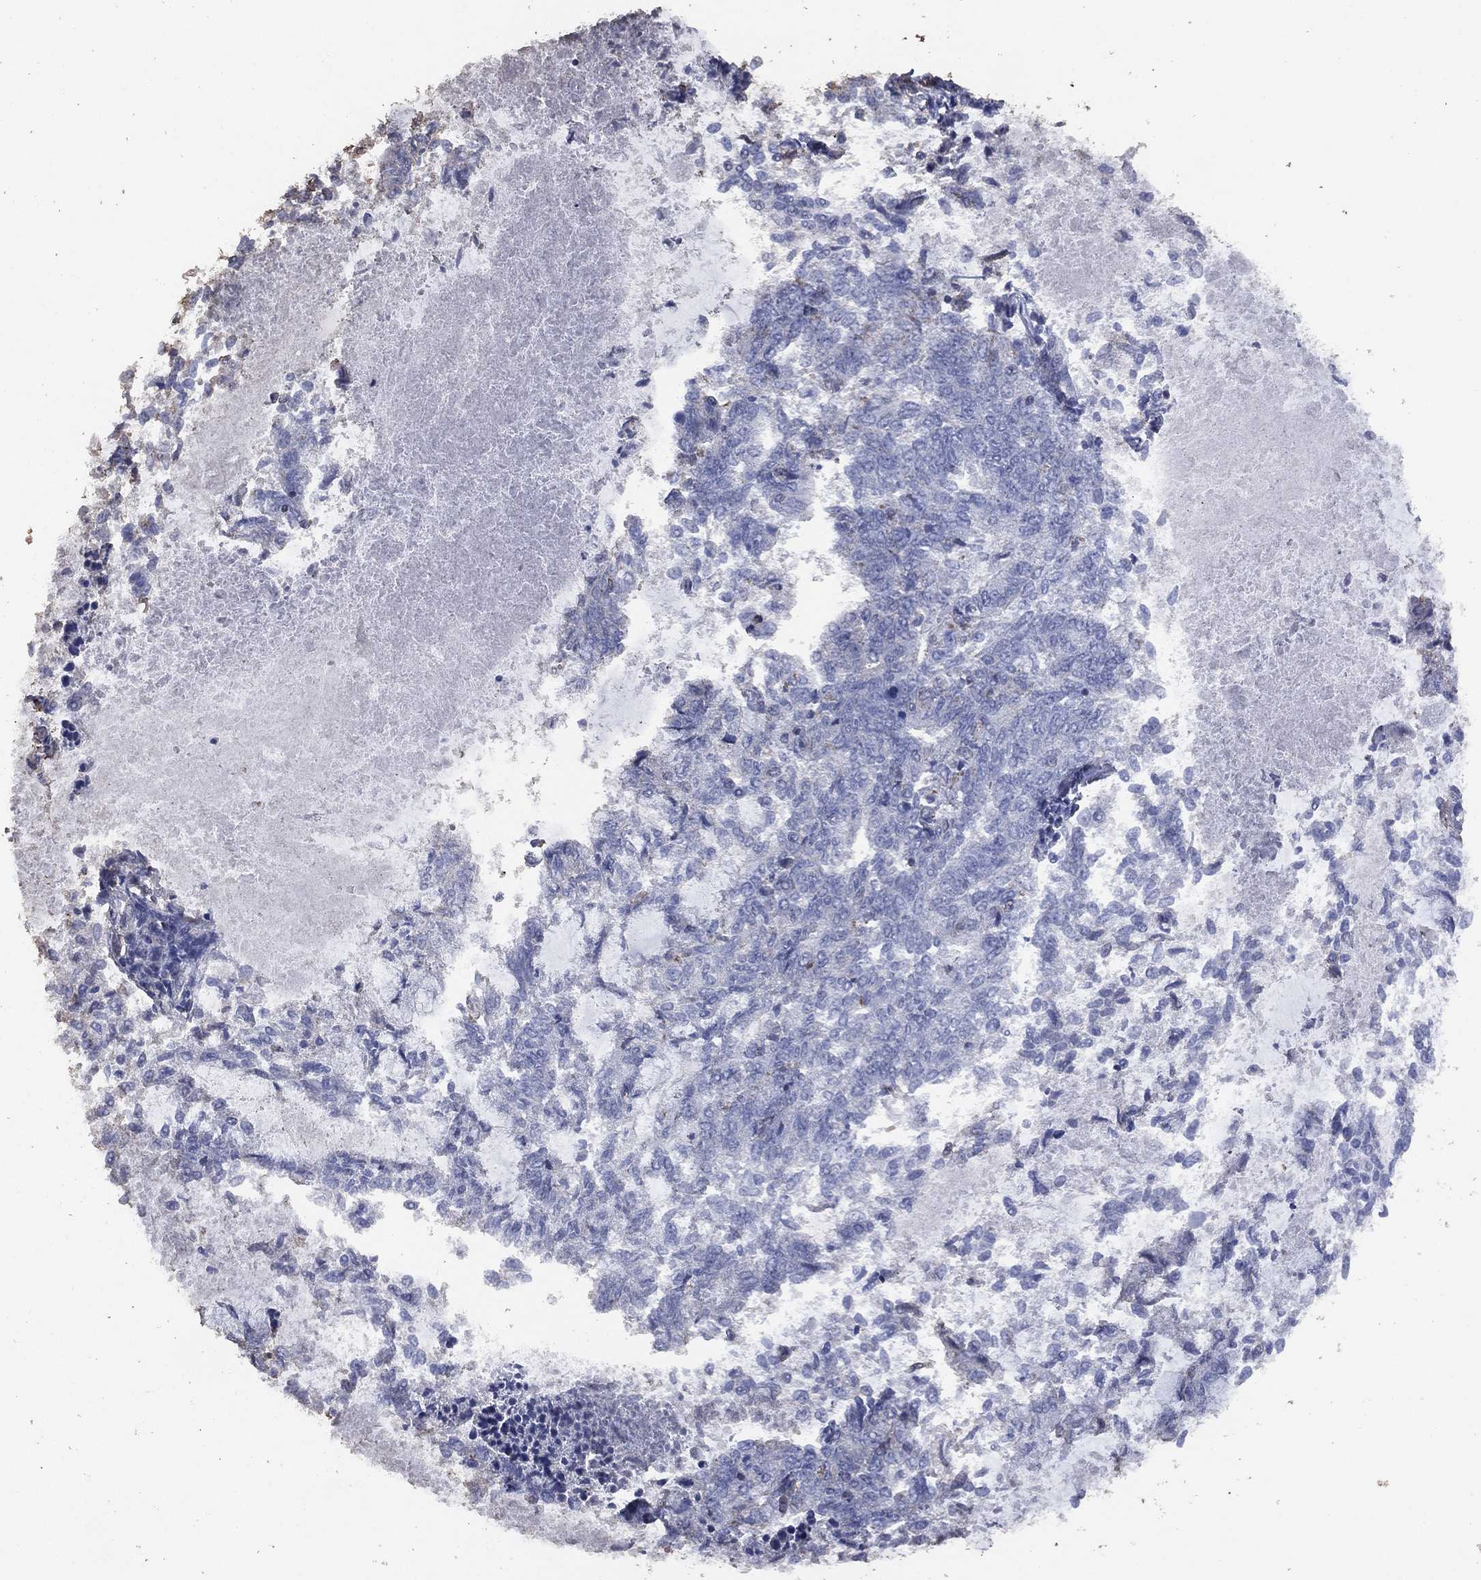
{"staining": {"intensity": "negative", "quantity": "none", "location": "none"}, "tissue": "endometrial cancer", "cell_type": "Tumor cells", "image_type": "cancer", "snomed": [{"axis": "morphology", "description": "Adenocarcinoma, NOS"}, {"axis": "topography", "description": "Endometrium"}], "caption": "IHC image of endometrial cancer (adenocarcinoma) stained for a protein (brown), which reveals no staining in tumor cells. The staining is performed using DAB brown chromogen with nuclei counter-stained in using hematoxylin.", "gene": "ADPRHL1", "patient": {"sex": "female", "age": 65}}